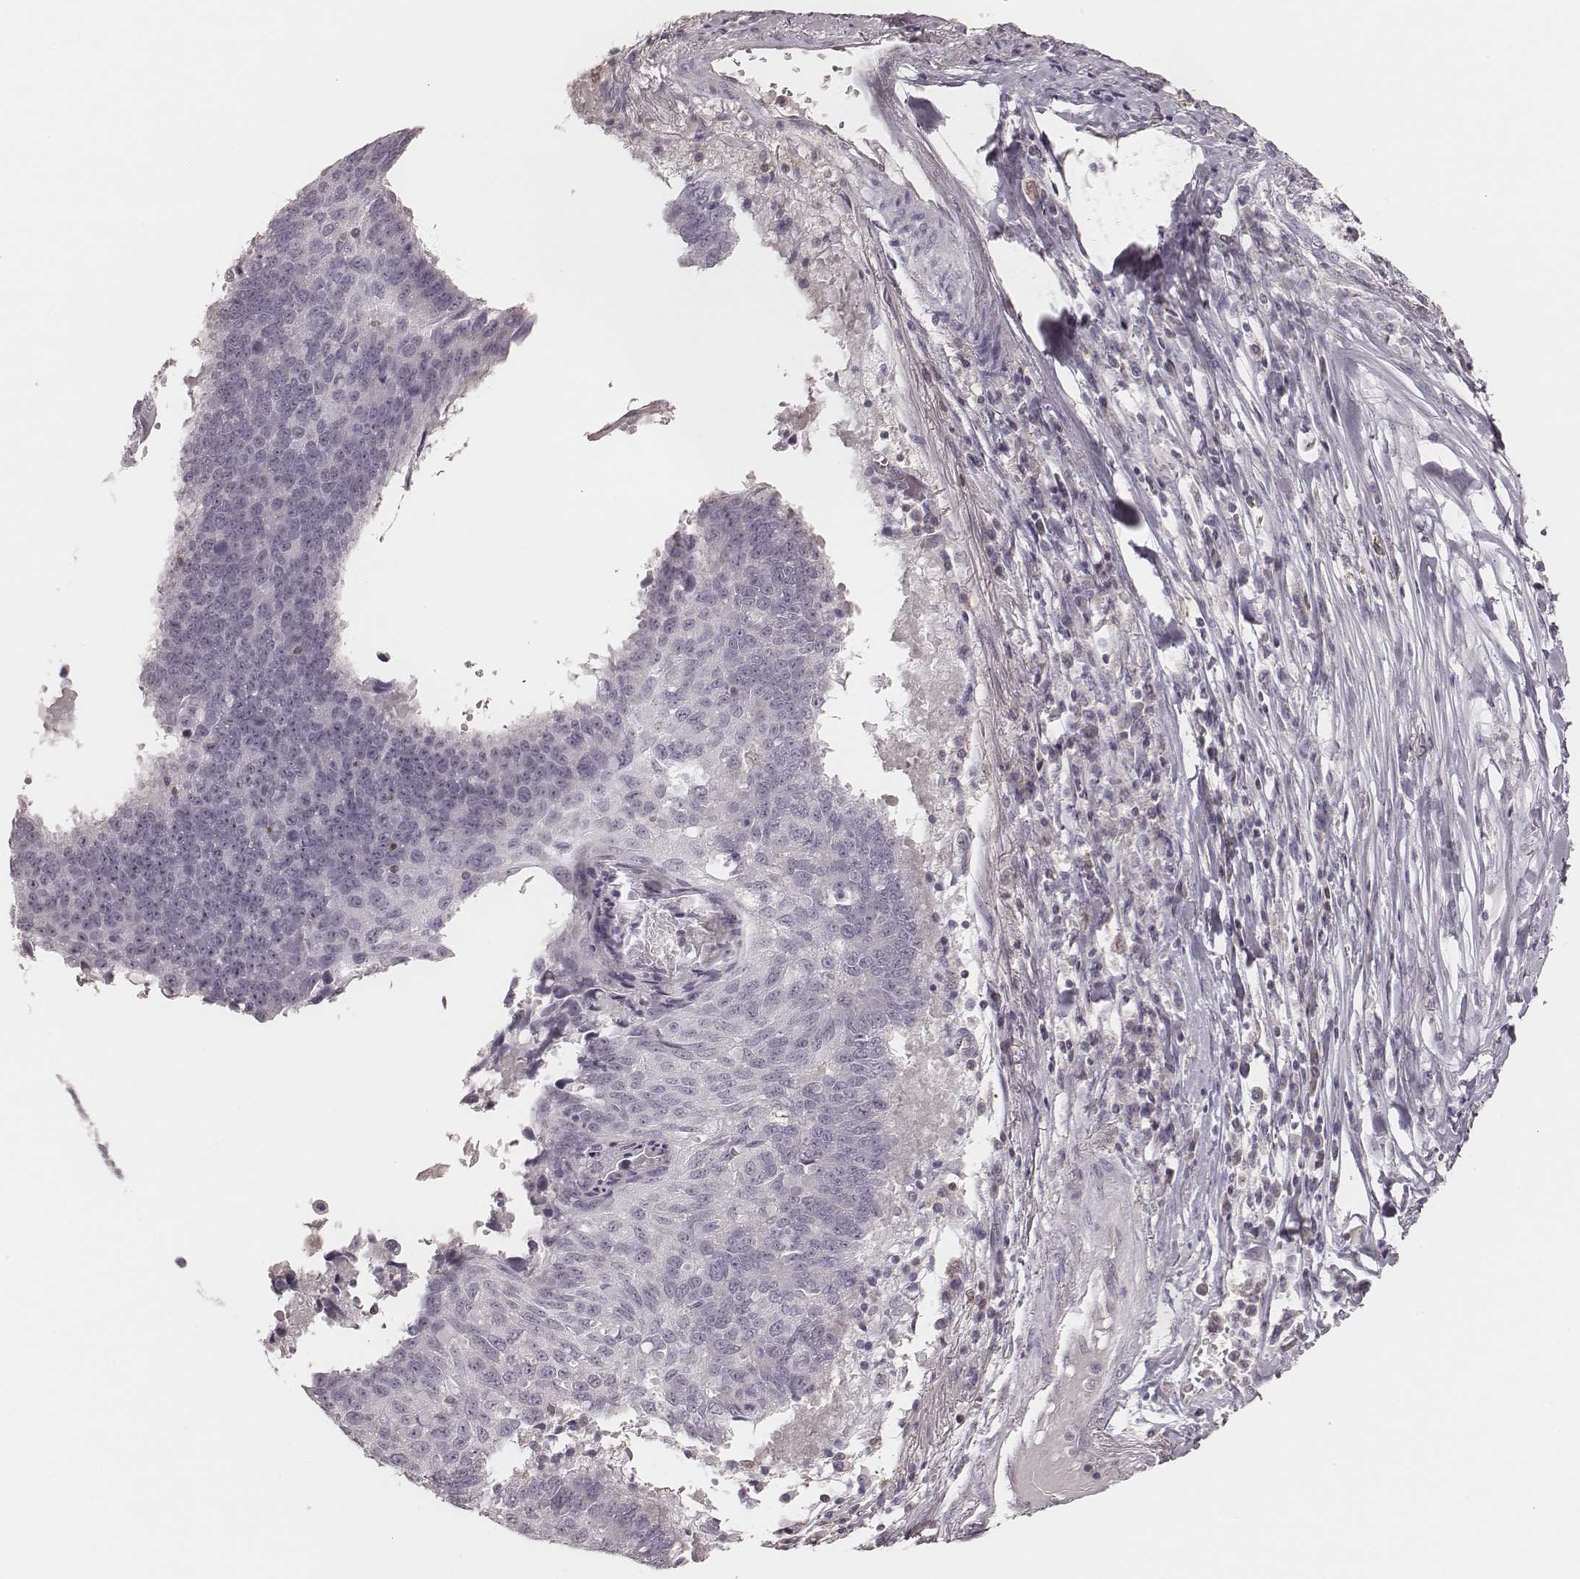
{"staining": {"intensity": "negative", "quantity": "none", "location": "none"}, "tissue": "lung cancer", "cell_type": "Tumor cells", "image_type": "cancer", "snomed": [{"axis": "morphology", "description": "Squamous cell carcinoma, NOS"}, {"axis": "topography", "description": "Lung"}], "caption": "The photomicrograph exhibits no significant staining in tumor cells of lung cancer (squamous cell carcinoma). (Stains: DAB (3,3'-diaminobenzidine) immunohistochemistry with hematoxylin counter stain, Microscopy: brightfield microscopy at high magnification).", "gene": "MSX1", "patient": {"sex": "male", "age": 73}}